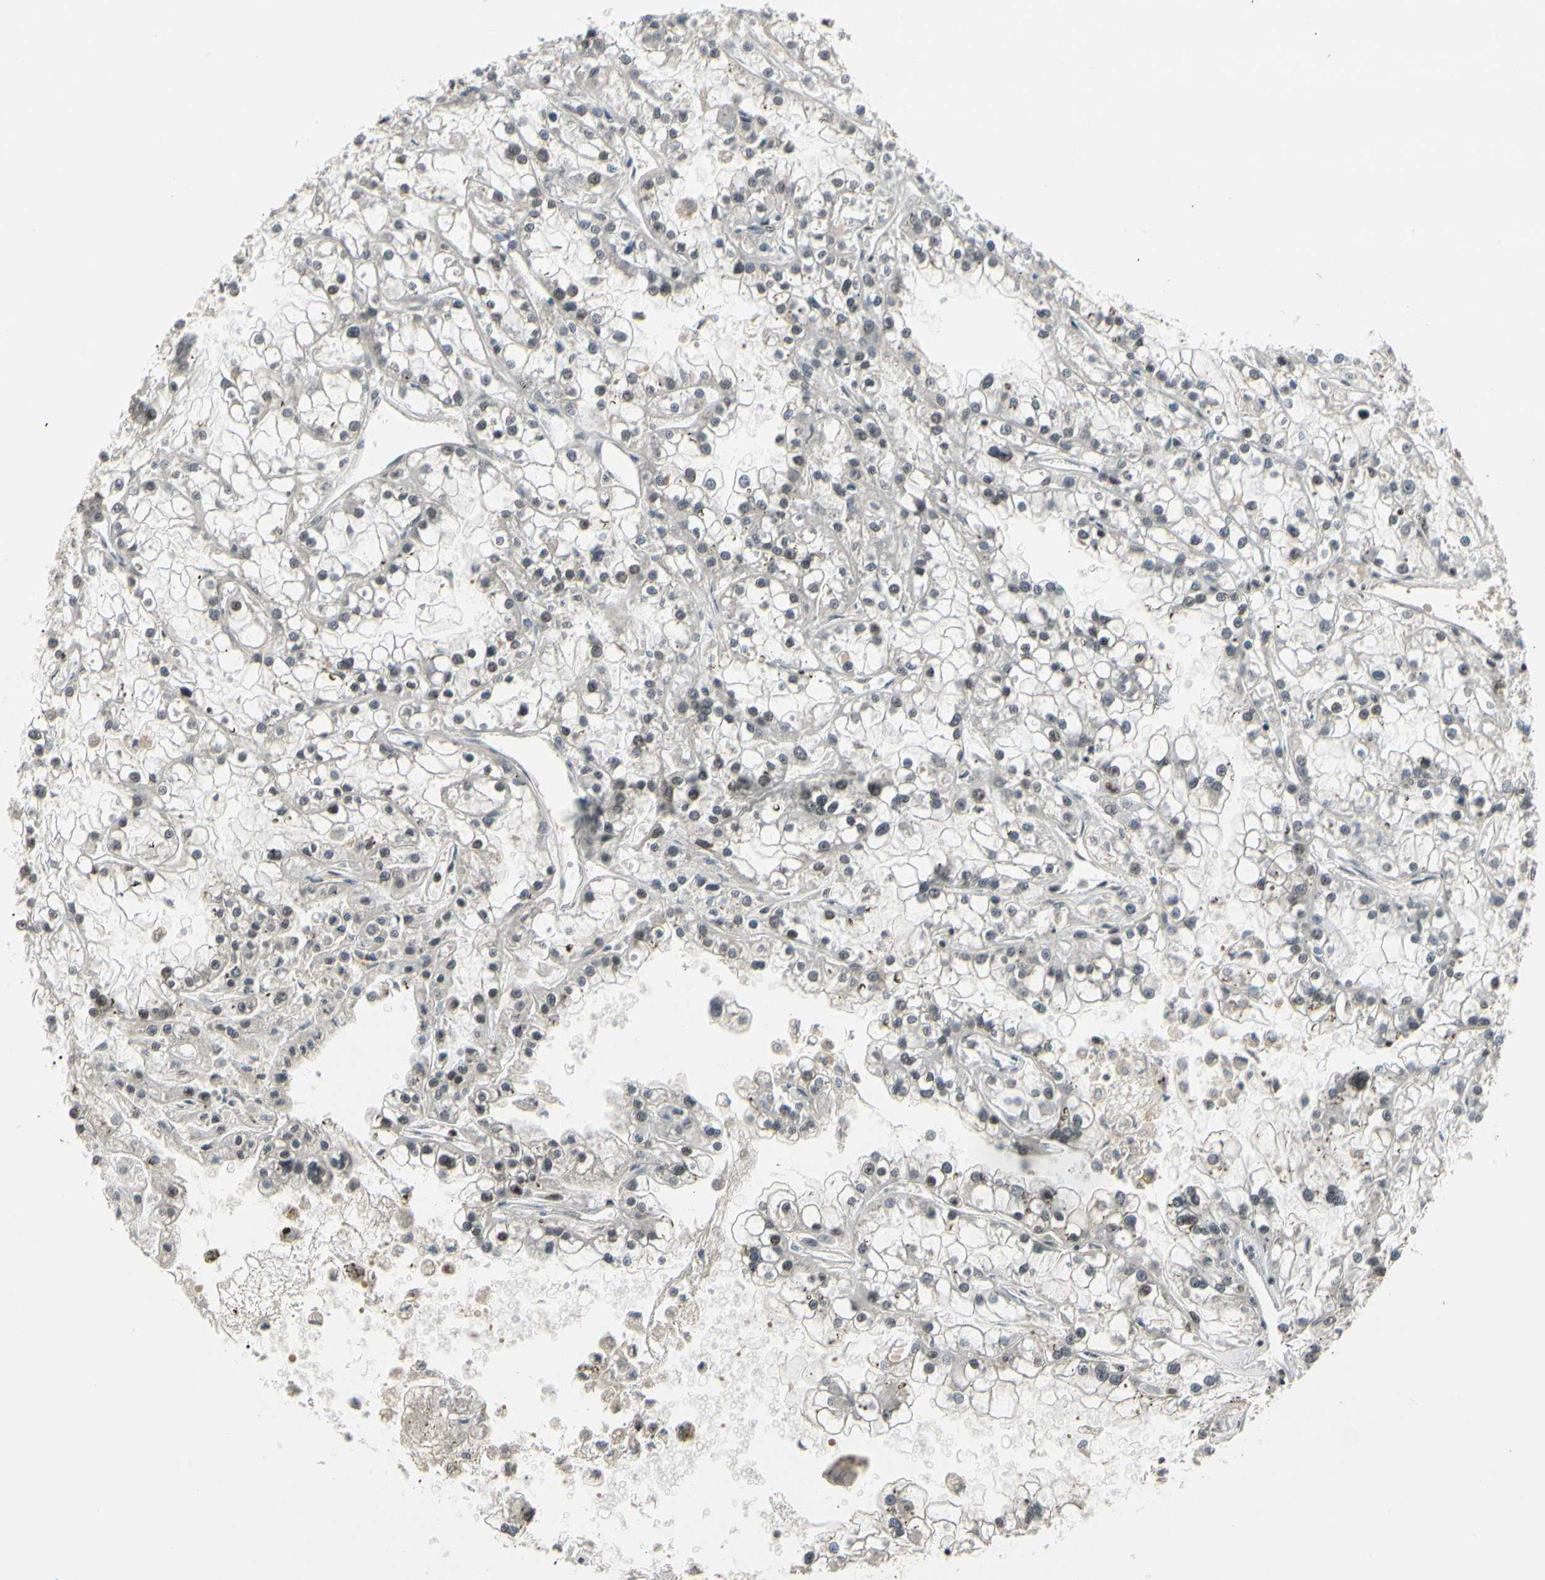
{"staining": {"intensity": "strong", "quantity": "25%-75%", "location": "nuclear"}, "tissue": "renal cancer", "cell_type": "Tumor cells", "image_type": "cancer", "snomed": [{"axis": "morphology", "description": "Adenocarcinoma, NOS"}, {"axis": "topography", "description": "Kidney"}], "caption": "Protein analysis of renal cancer tissue demonstrates strong nuclear positivity in about 25%-75% of tumor cells.", "gene": "FOXJ2", "patient": {"sex": "female", "age": 52}}